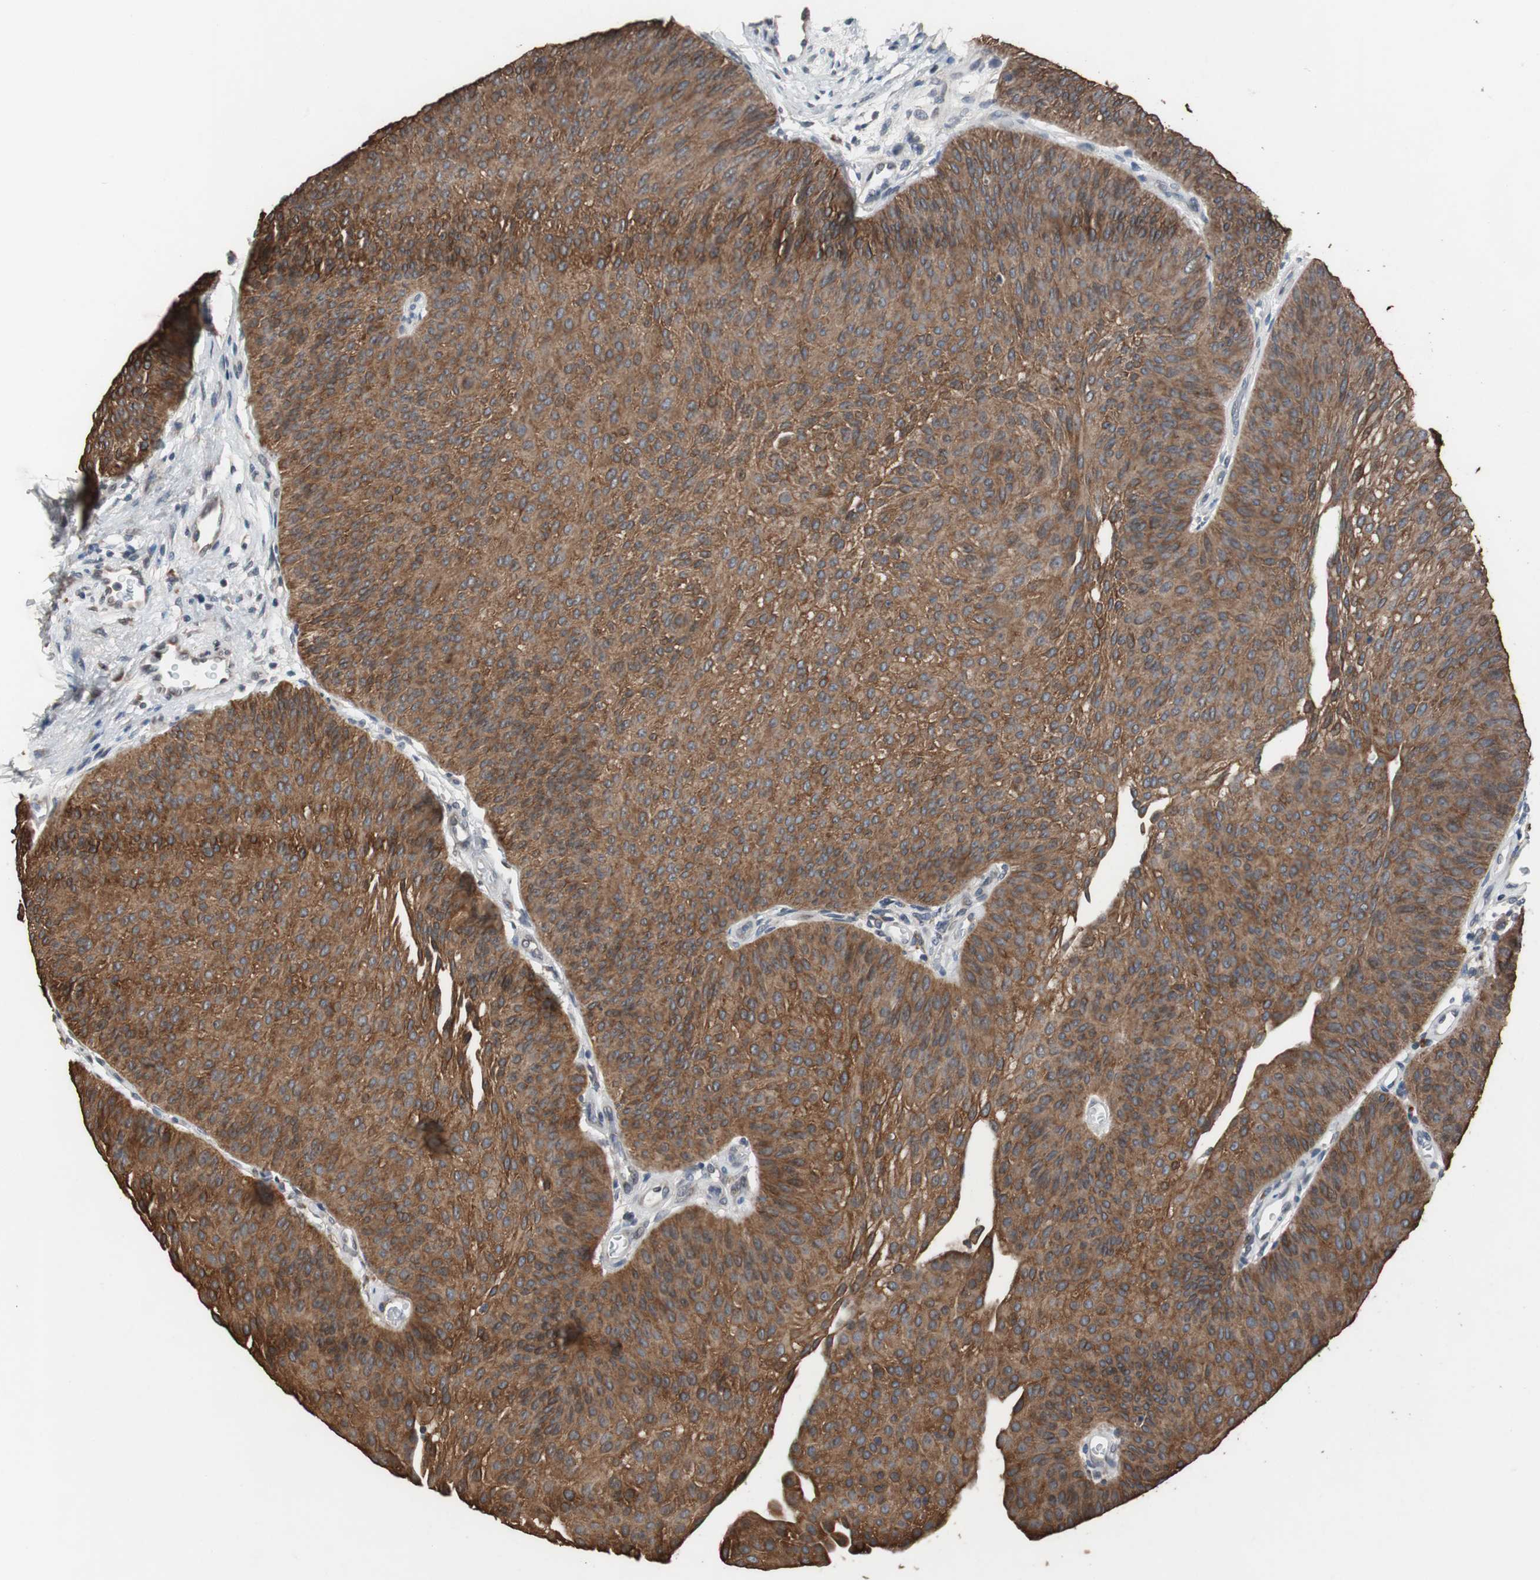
{"staining": {"intensity": "strong", "quantity": ">75%", "location": "cytoplasmic/membranous"}, "tissue": "urothelial cancer", "cell_type": "Tumor cells", "image_type": "cancer", "snomed": [{"axis": "morphology", "description": "Urothelial carcinoma, Low grade"}, {"axis": "topography", "description": "Urinary bladder"}], "caption": "Urothelial cancer stained with immunohistochemistry exhibits strong cytoplasmic/membranous staining in about >75% of tumor cells.", "gene": "USP10", "patient": {"sex": "female", "age": 60}}